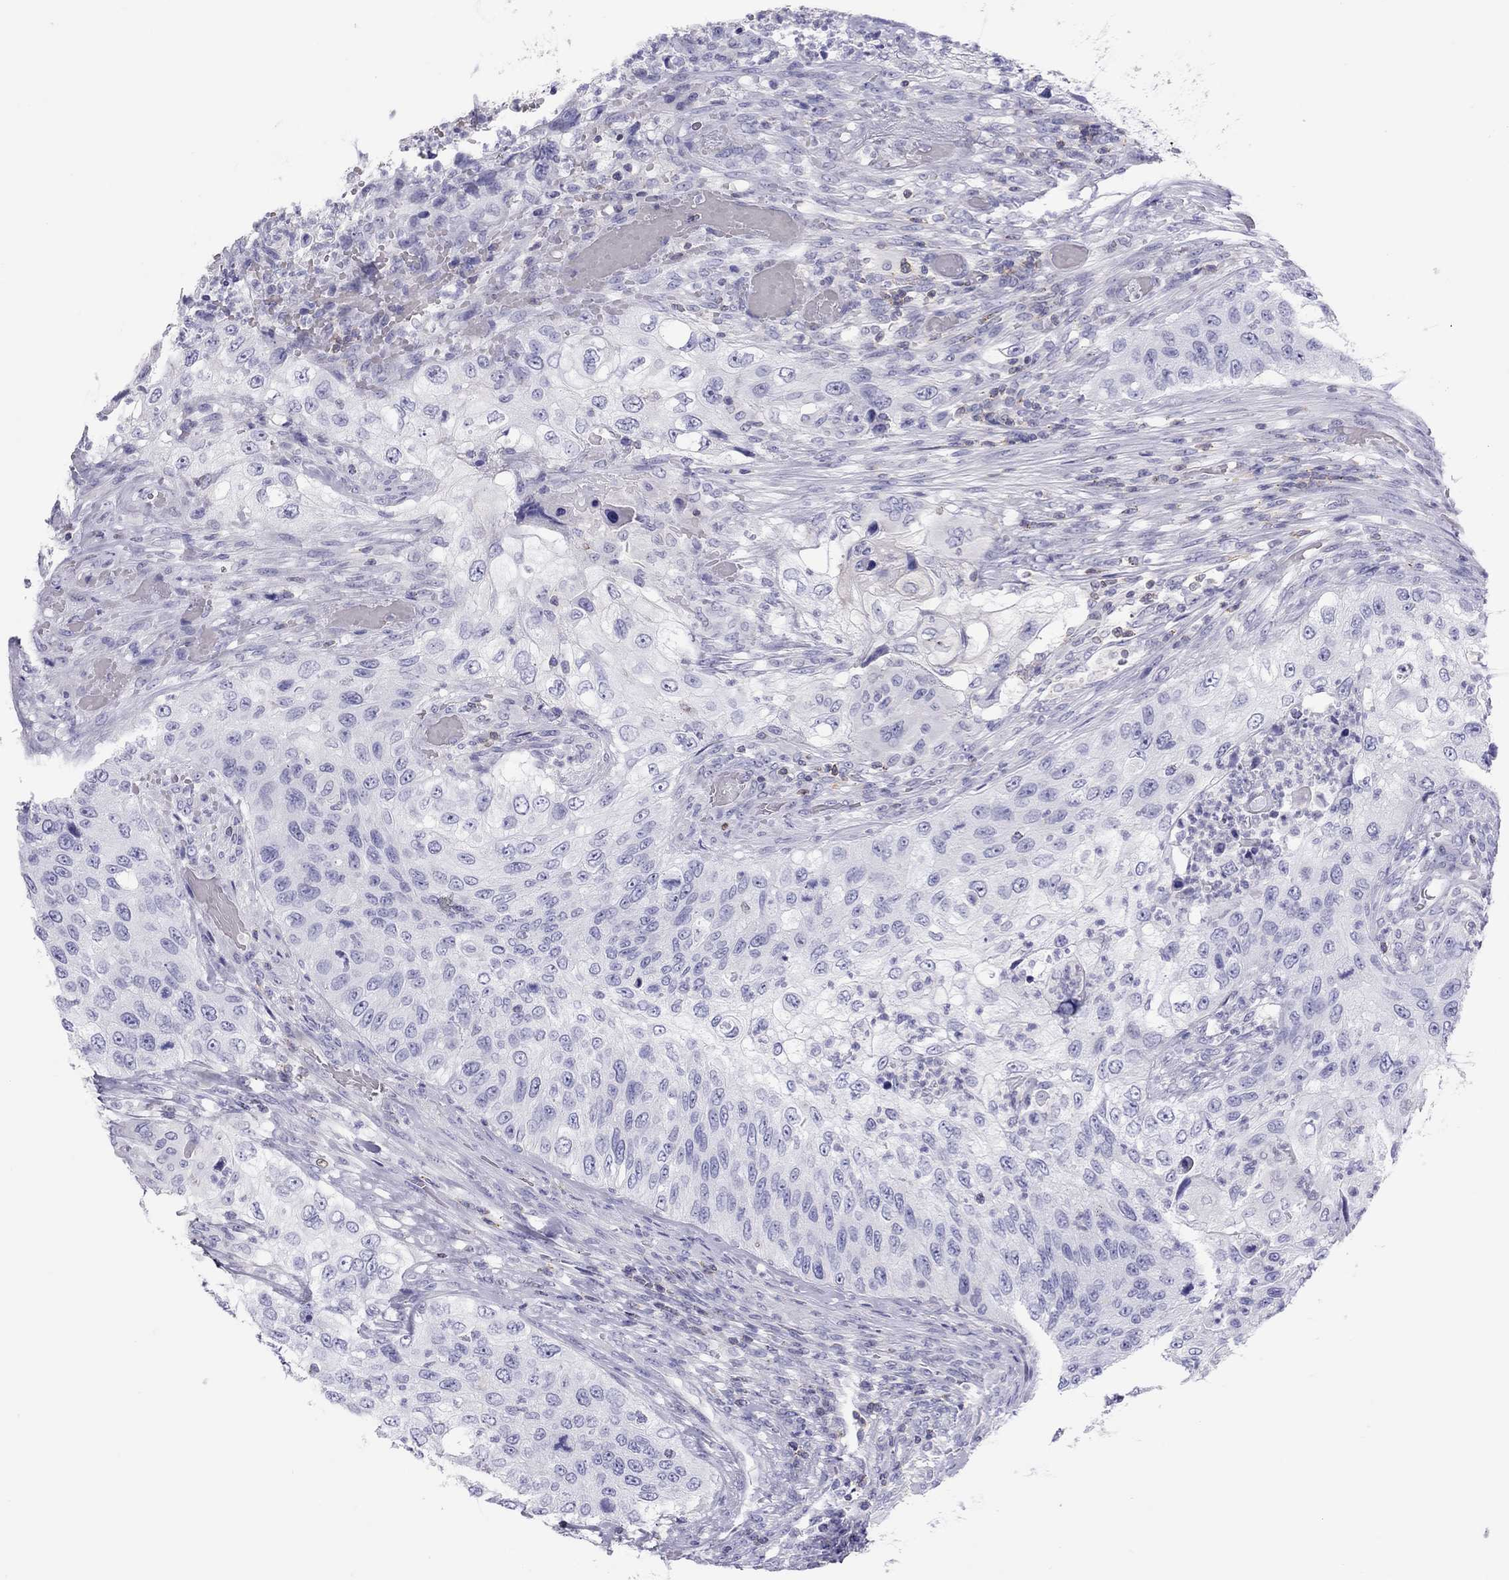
{"staining": {"intensity": "negative", "quantity": "none", "location": "none"}, "tissue": "urothelial cancer", "cell_type": "Tumor cells", "image_type": "cancer", "snomed": [{"axis": "morphology", "description": "Urothelial carcinoma, High grade"}, {"axis": "topography", "description": "Urinary bladder"}], "caption": "Tumor cells show no significant protein expression in urothelial cancer.", "gene": "STAG3", "patient": {"sex": "female", "age": 60}}